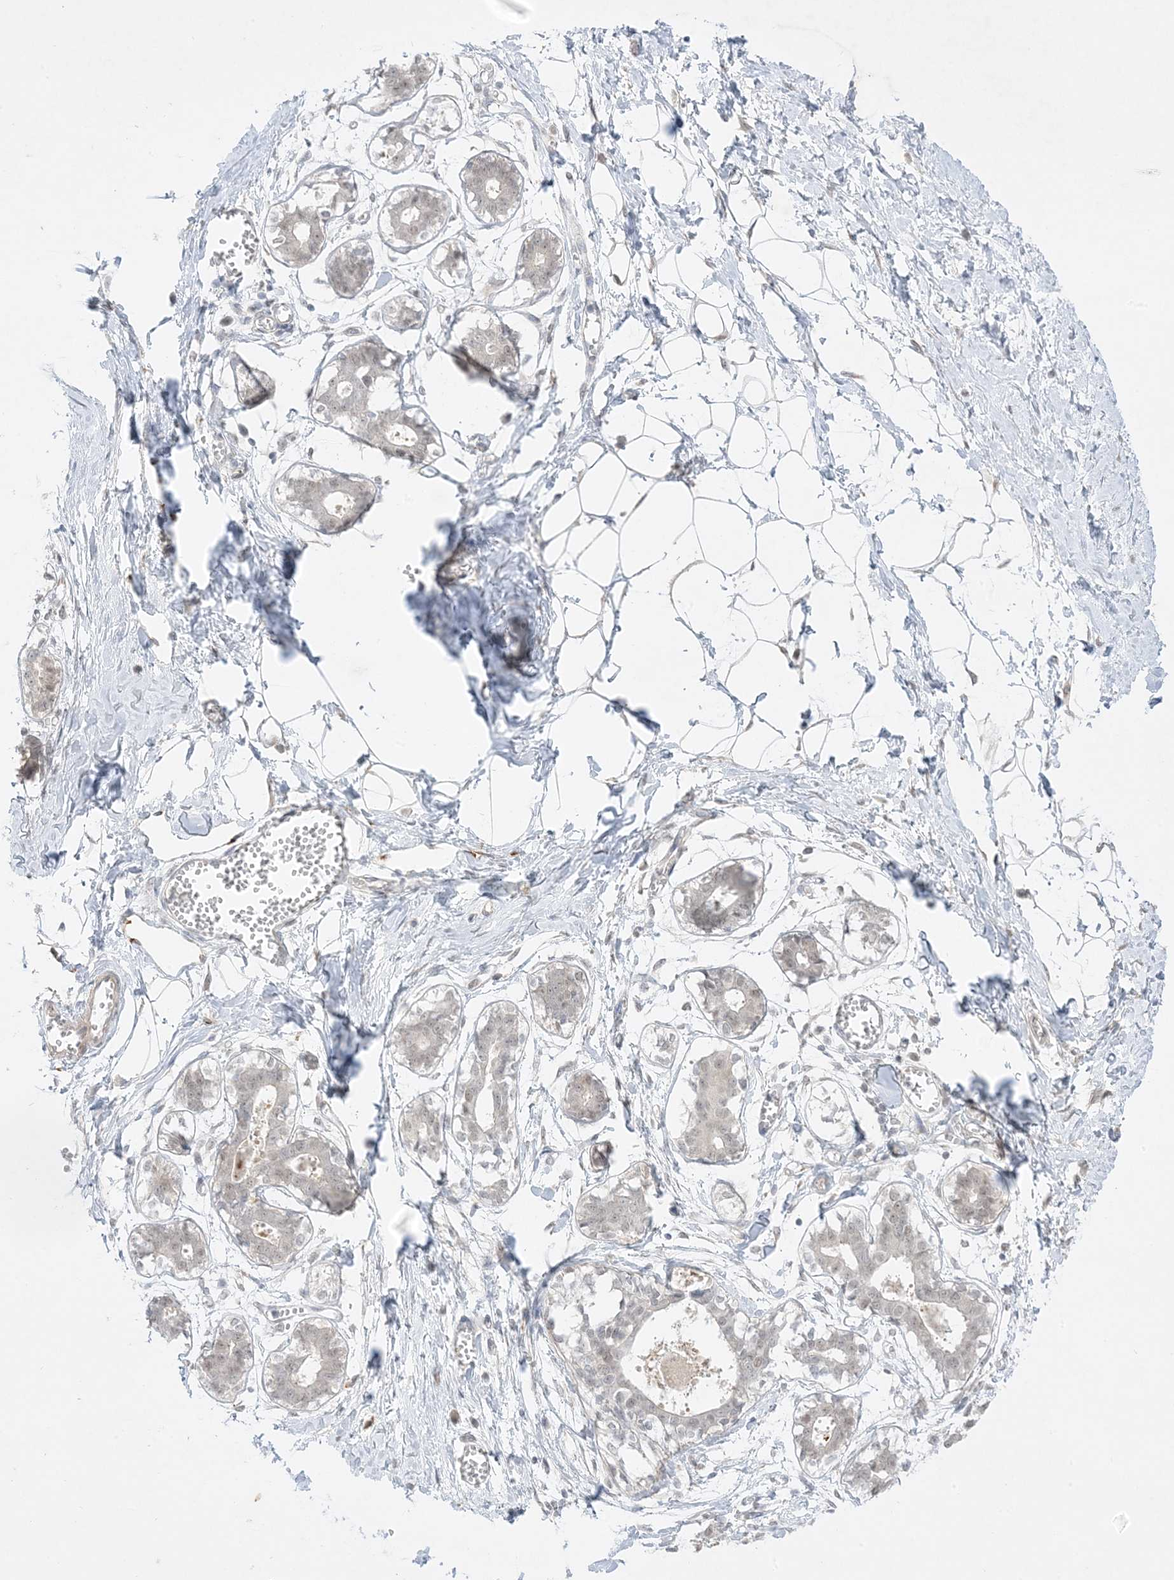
{"staining": {"intensity": "negative", "quantity": "none", "location": "none"}, "tissue": "breast", "cell_type": "Adipocytes", "image_type": "normal", "snomed": [{"axis": "morphology", "description": "Normal tissue, NOS"}, {"axis": "topography", "description": "Breast"}], "caption": "This is an immunohistochemistry photomicrograph of benign human breast. There is no expression in adipocytes.", "gene": "PTK6", "patient": {"sex": "female", "age": 27}}